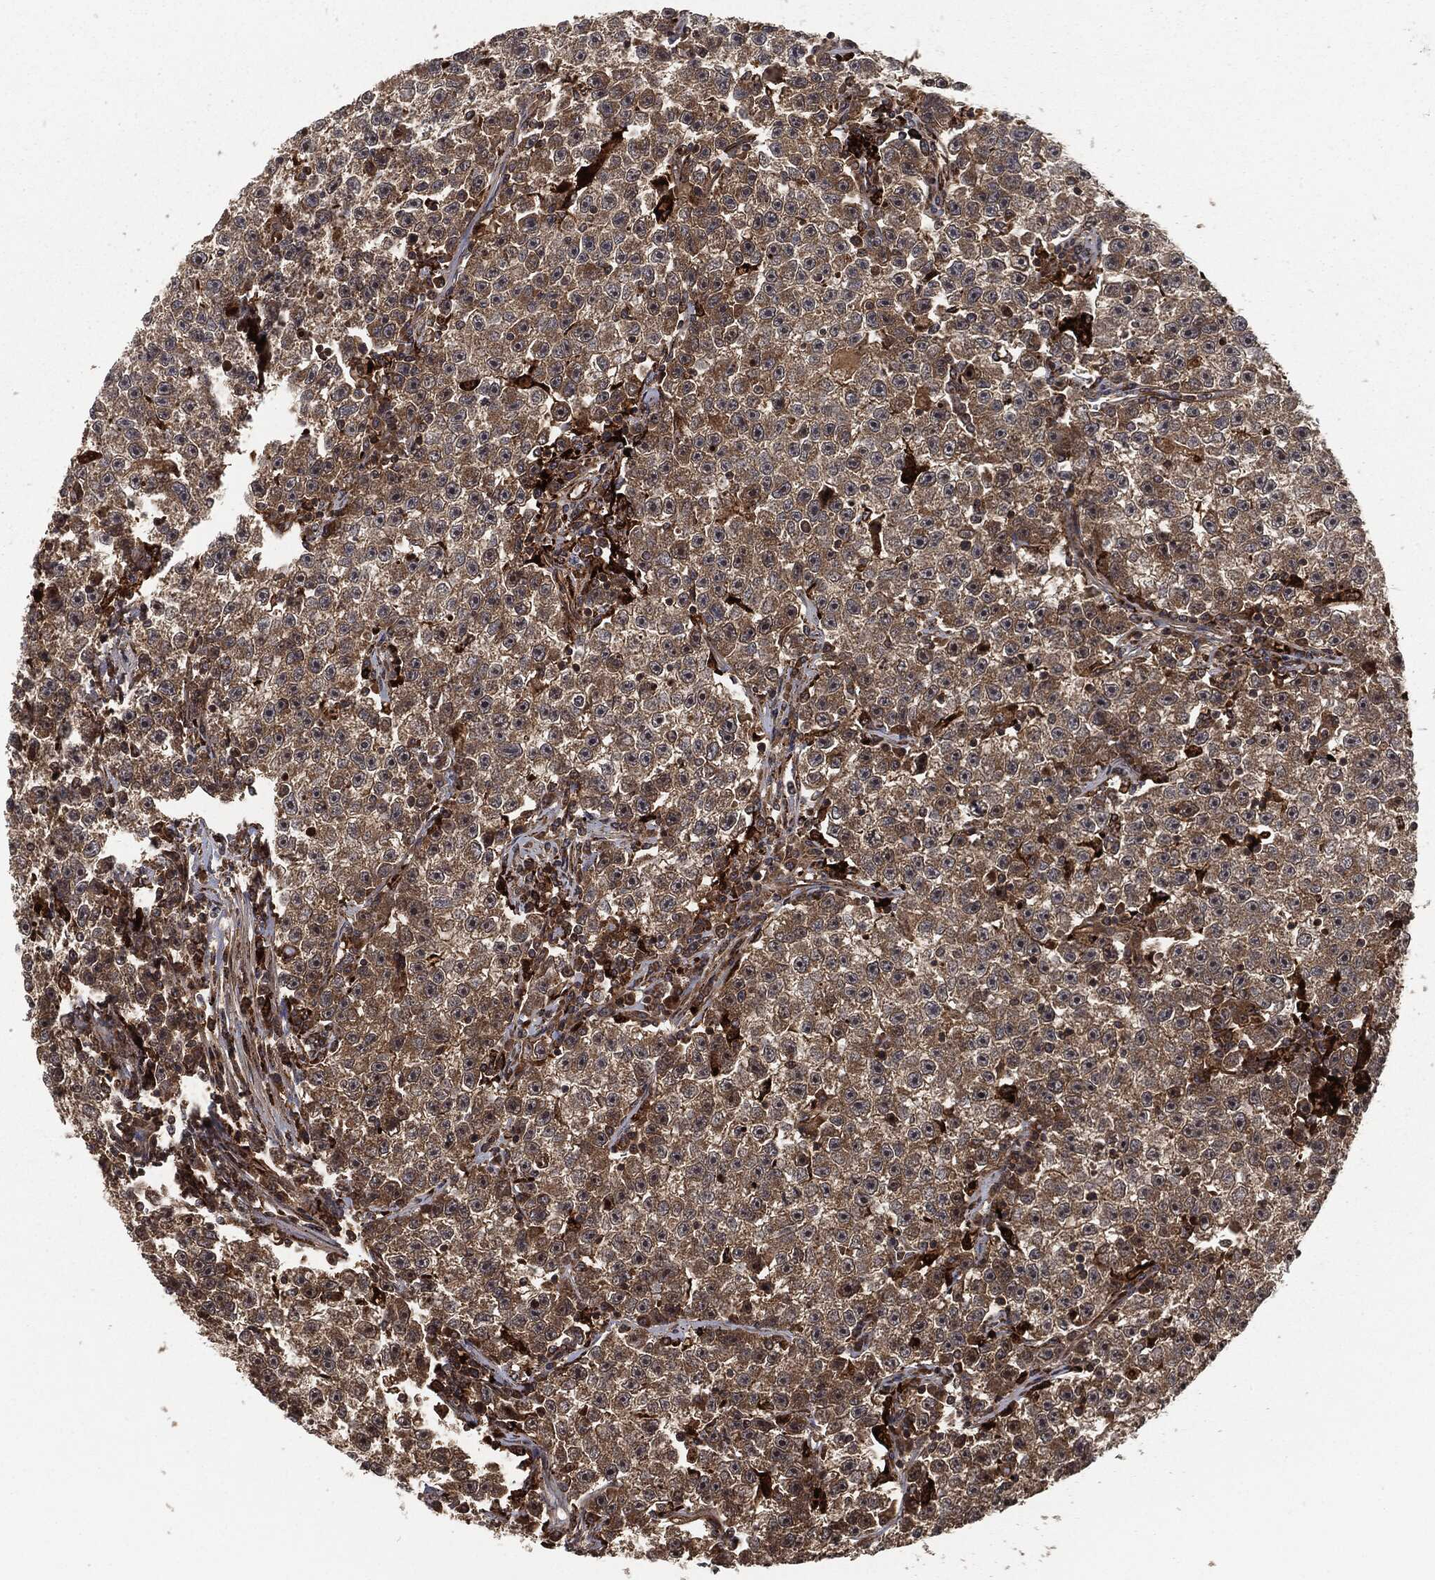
{"staining": {"intensity": "moderate", "quantity": ">75%", "location": "cytoplasmic/membranous"}, "tissue": "testis cancer", "cell_type": "Tumor cells", "image_type": "cancer", "snomed": [{"axis": "morphology", "description": "Seminoma, NOS"}, {"axis": "topography", "description": "Testis"}], "caption": "This image shows testis cancer (seminoma) stained with IHC to label a protein in brown. The cytoplasmic/membranous of tumor cells show moderate positivity for the protein. Nuclei are counter-stained blue.", "gene": "RFTN1", "patient": {"sex": "male", "age": 22}}